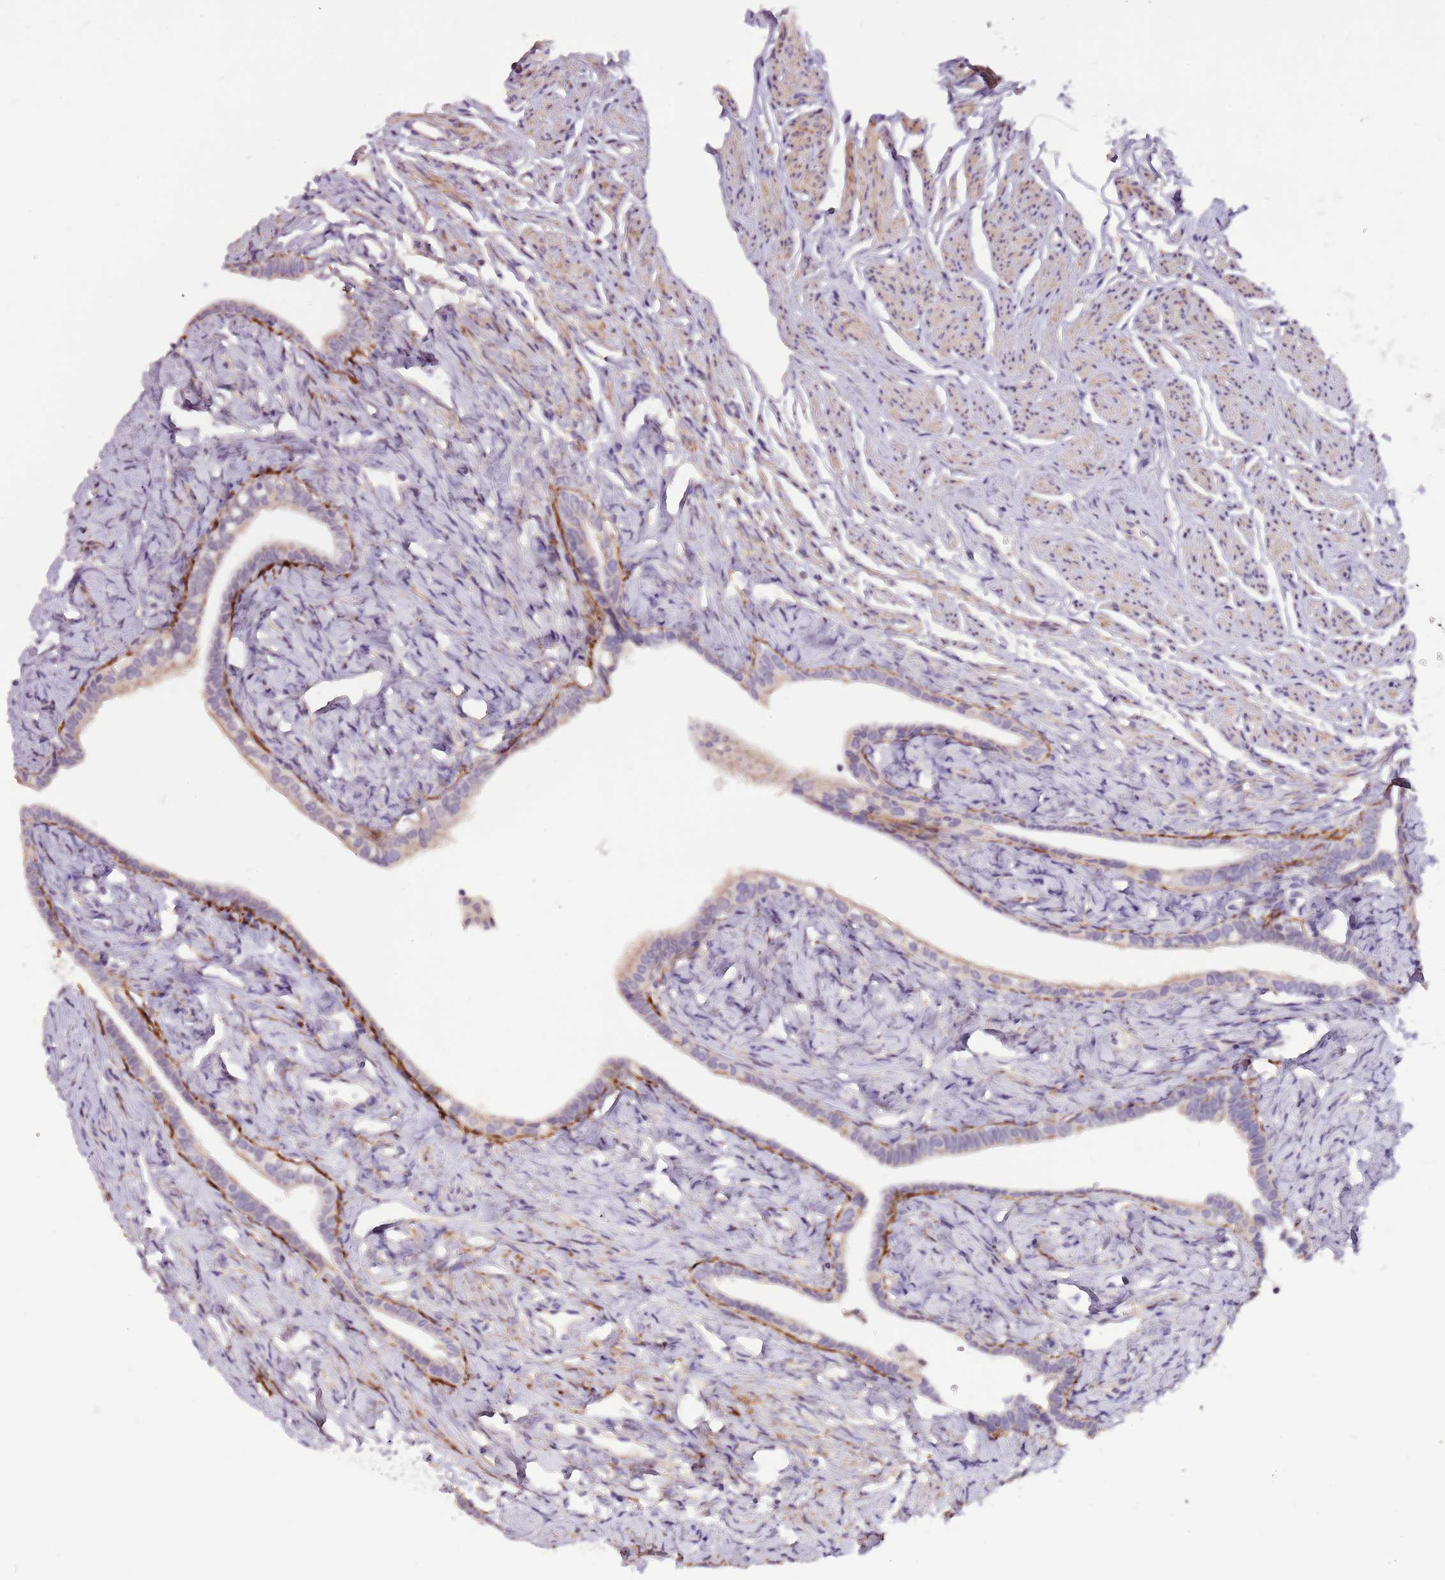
{"staining": {"intensity": "weak", "quantity": "<25%", "location": "cytoplasmic/membranous"}, "tissue": "fallopian tube", "cell_type": "Glandular cells", "image_type": "normal", "snomed": [{"axis": "morphology", "description": "Normal tissue, NOS"}, {"axis": "topography", "description": "Fallopian tube"}], "caption": "A micrograph of human fallopian tube is negative for staining in glandular cells. (Immunohistochemistry (ihc), brightfield microscopy, high magnification).", "gene": "NKX2", "patient": {"sex": "female", "age": 66}}